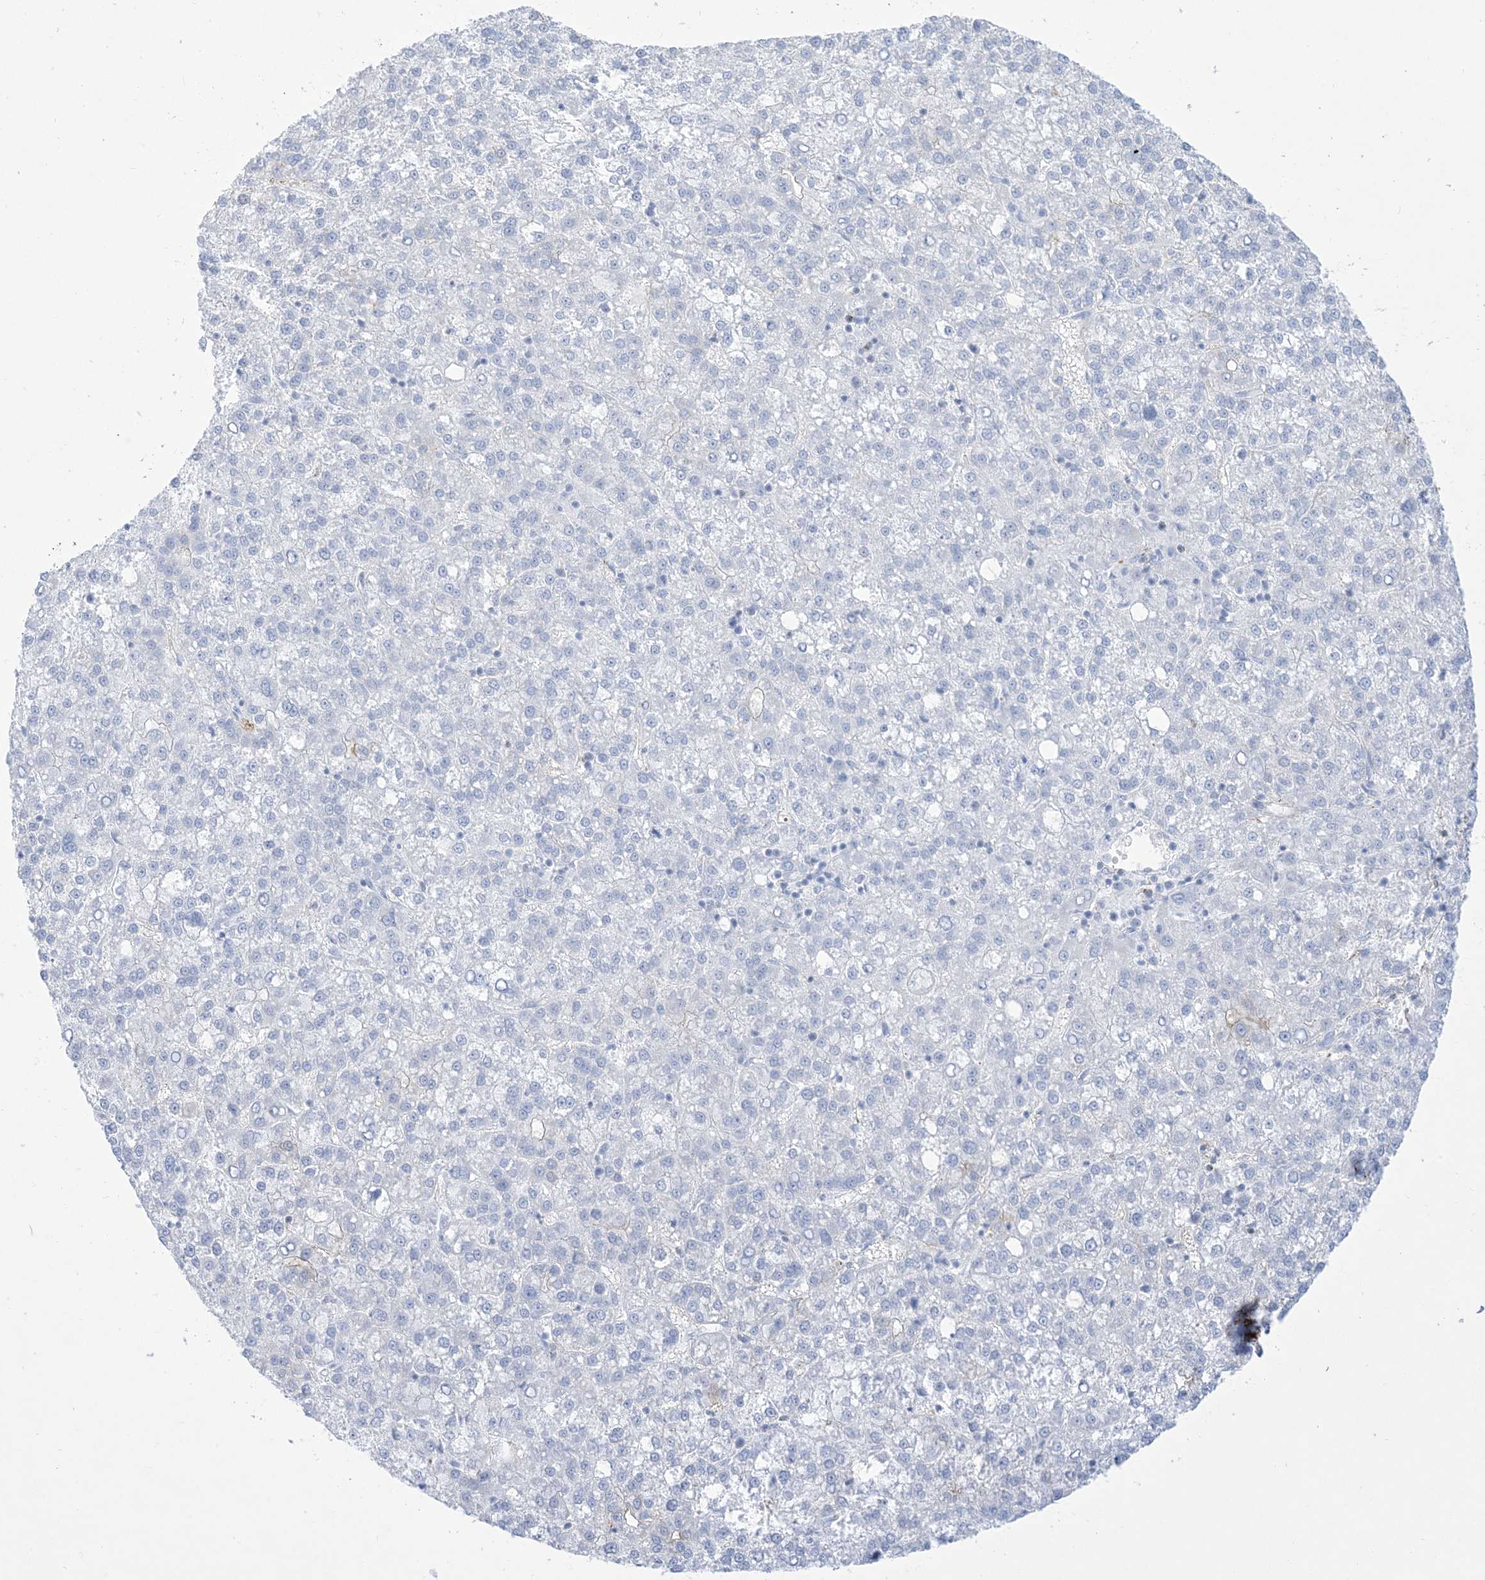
{"staining": {"intensity": "negative", "quantity": "none", "location": "none"}, "tissue": "liver cancer", "cell_type": "Tumor cells", "image_type": "cancer", "snomed": [{"axis": "morphology", "description": "Carcinoma, Hepatocellular, NOS"}, {"axis": "topography", "description": "Liver"}], "caption": "This is an immunohistochemistry image of human liver cancer. There is no staining in tumor cells.", "gene": "B3GNT7", "patient": {"sex": "female", "age": 58}}